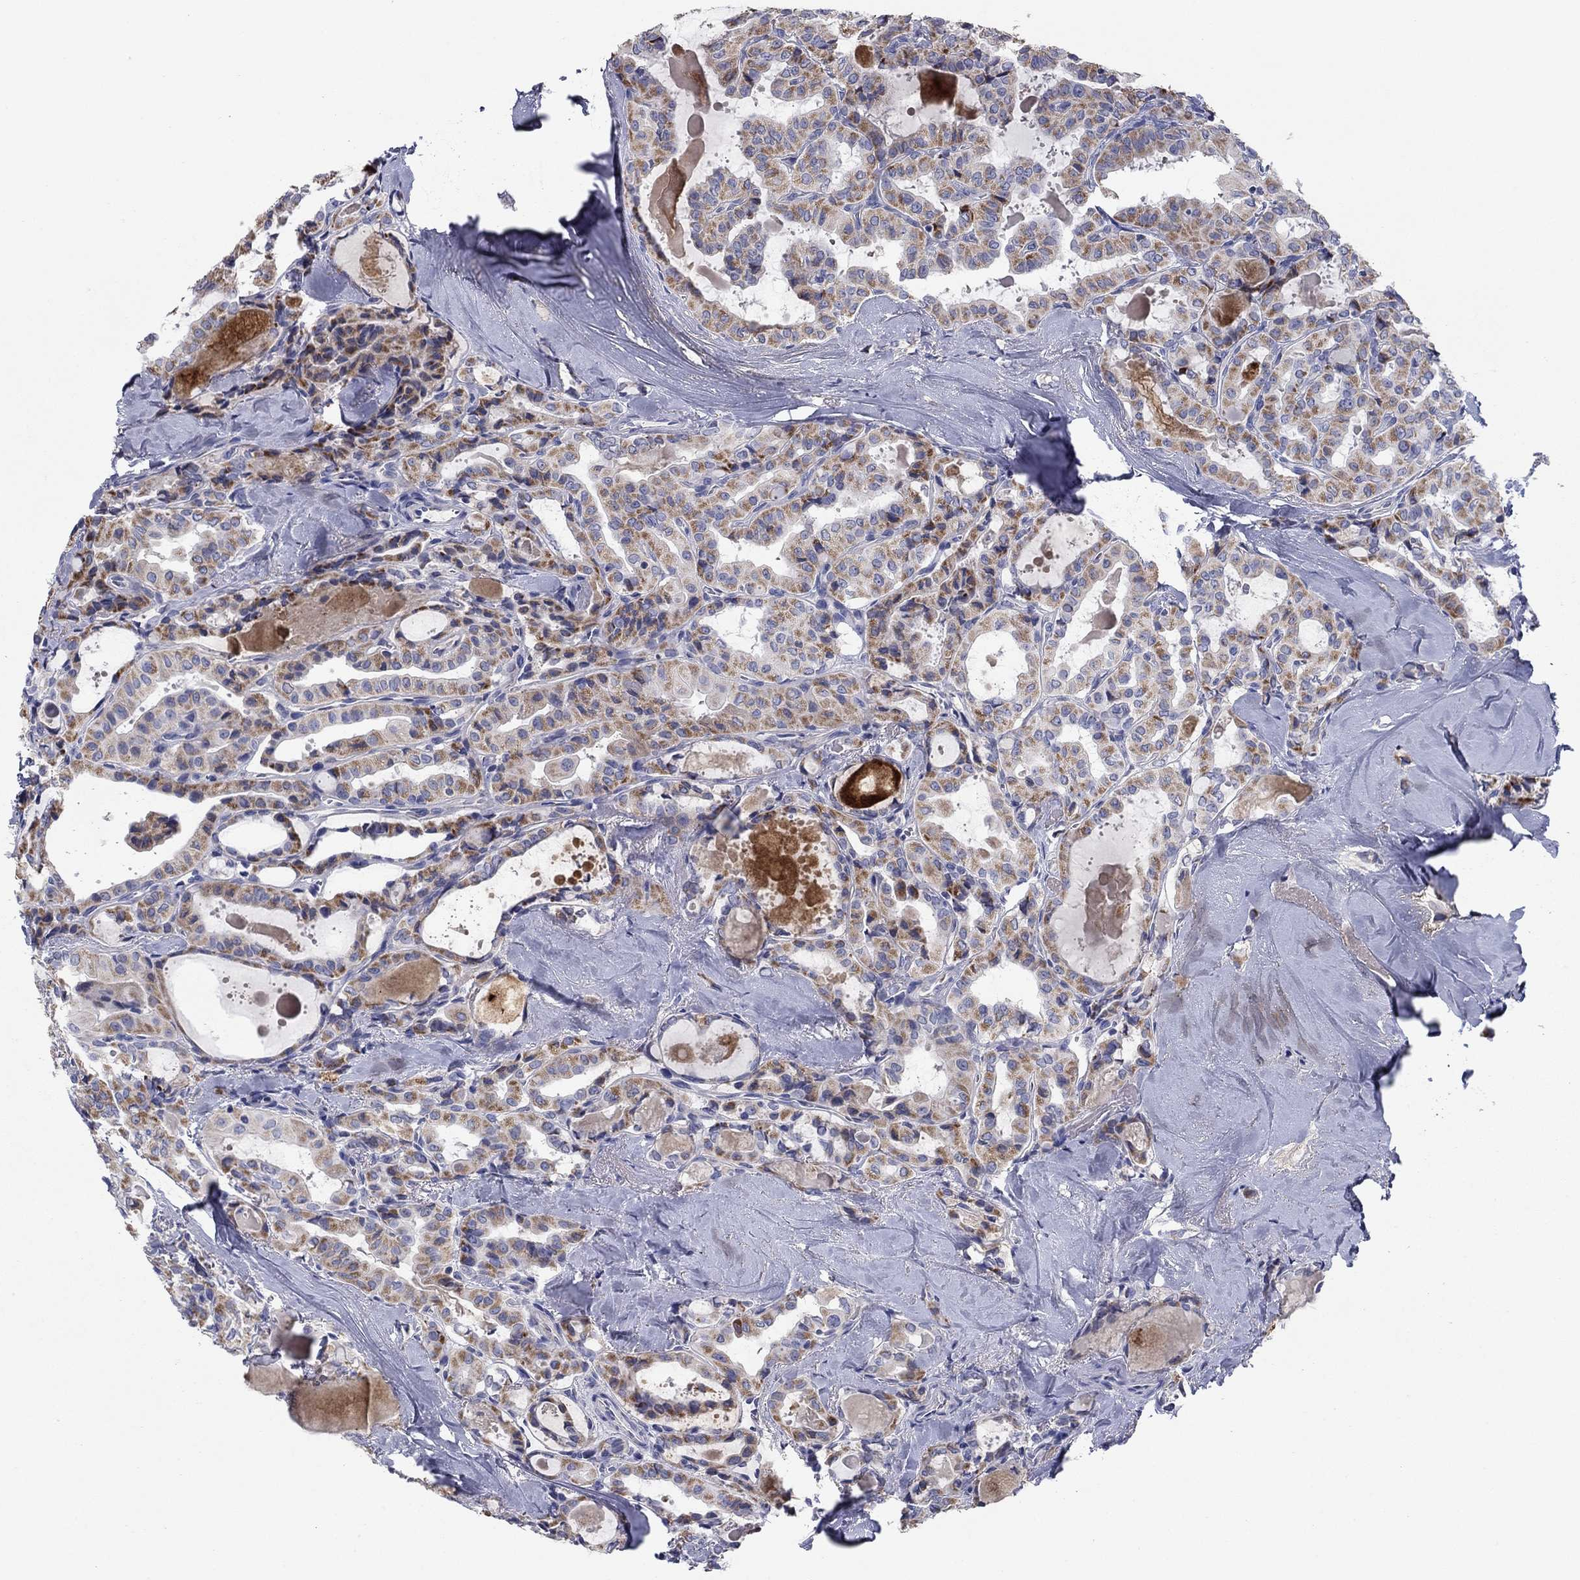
{"staining": {"intensity": "moderate", "quantity": ">75%", "location": "cytoplasmic/membranous"}, "tissue": "thyroid cancer", "cell_type": "Tumor cells", "image_type": "cancer", "snomed": [{"axis": "morphology", "description": "Papillary adenocarcinoma, NOS"}, {"axis": "topography", "description": "Thyroid gland"}], "caption": "Thyroid cancer tissue reveals moderate cytoplasmic/membranous staining in approximately >75% of tumor cells, visualized by immunohistochemistry.", "gene": "PTGDS", "patient": {"sex": "female", "age": 41}}